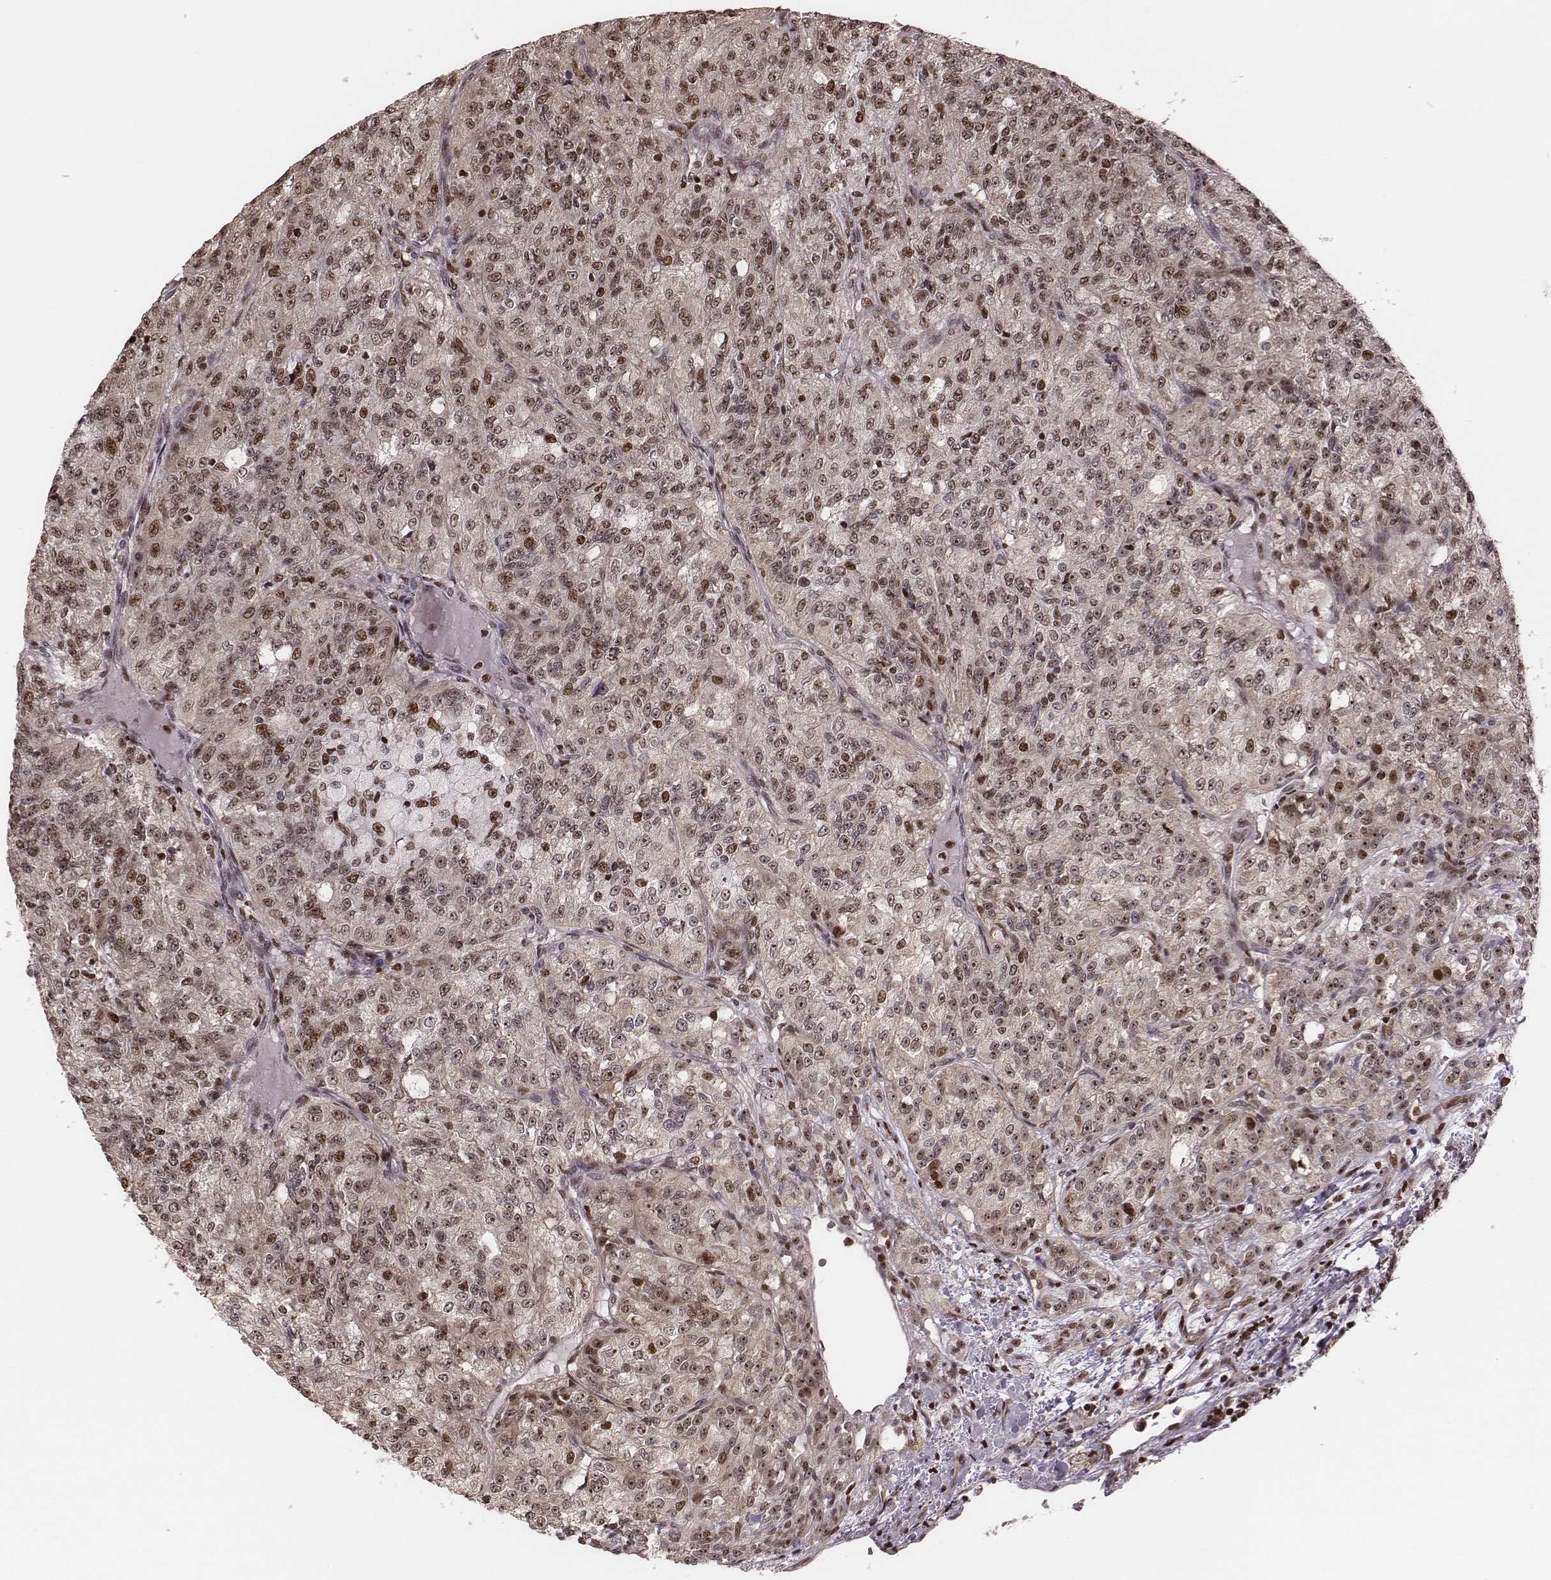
{"staining": {"intensity": "weak", "quantity": "25%-75%", "location": "nuclear"}, "tissue": "renal cancer", "cell_type": "Tumor cells", "image_type": "cancer", "snomed": [{"axis": "morphology", "description": "Adenocarcinoma, NOS"}, {"axis": "topography", "description": "Kidney"}], "caption": "Immunohistochemistry image of human renal cancer (adenocarcinoma) stained for a protein (brown), which shows low levels of weak nuclear staining in approximately 25%-75% of tumor cells.", "gene": "VRK3", "patient": {"sex": "female", "age": 63}}